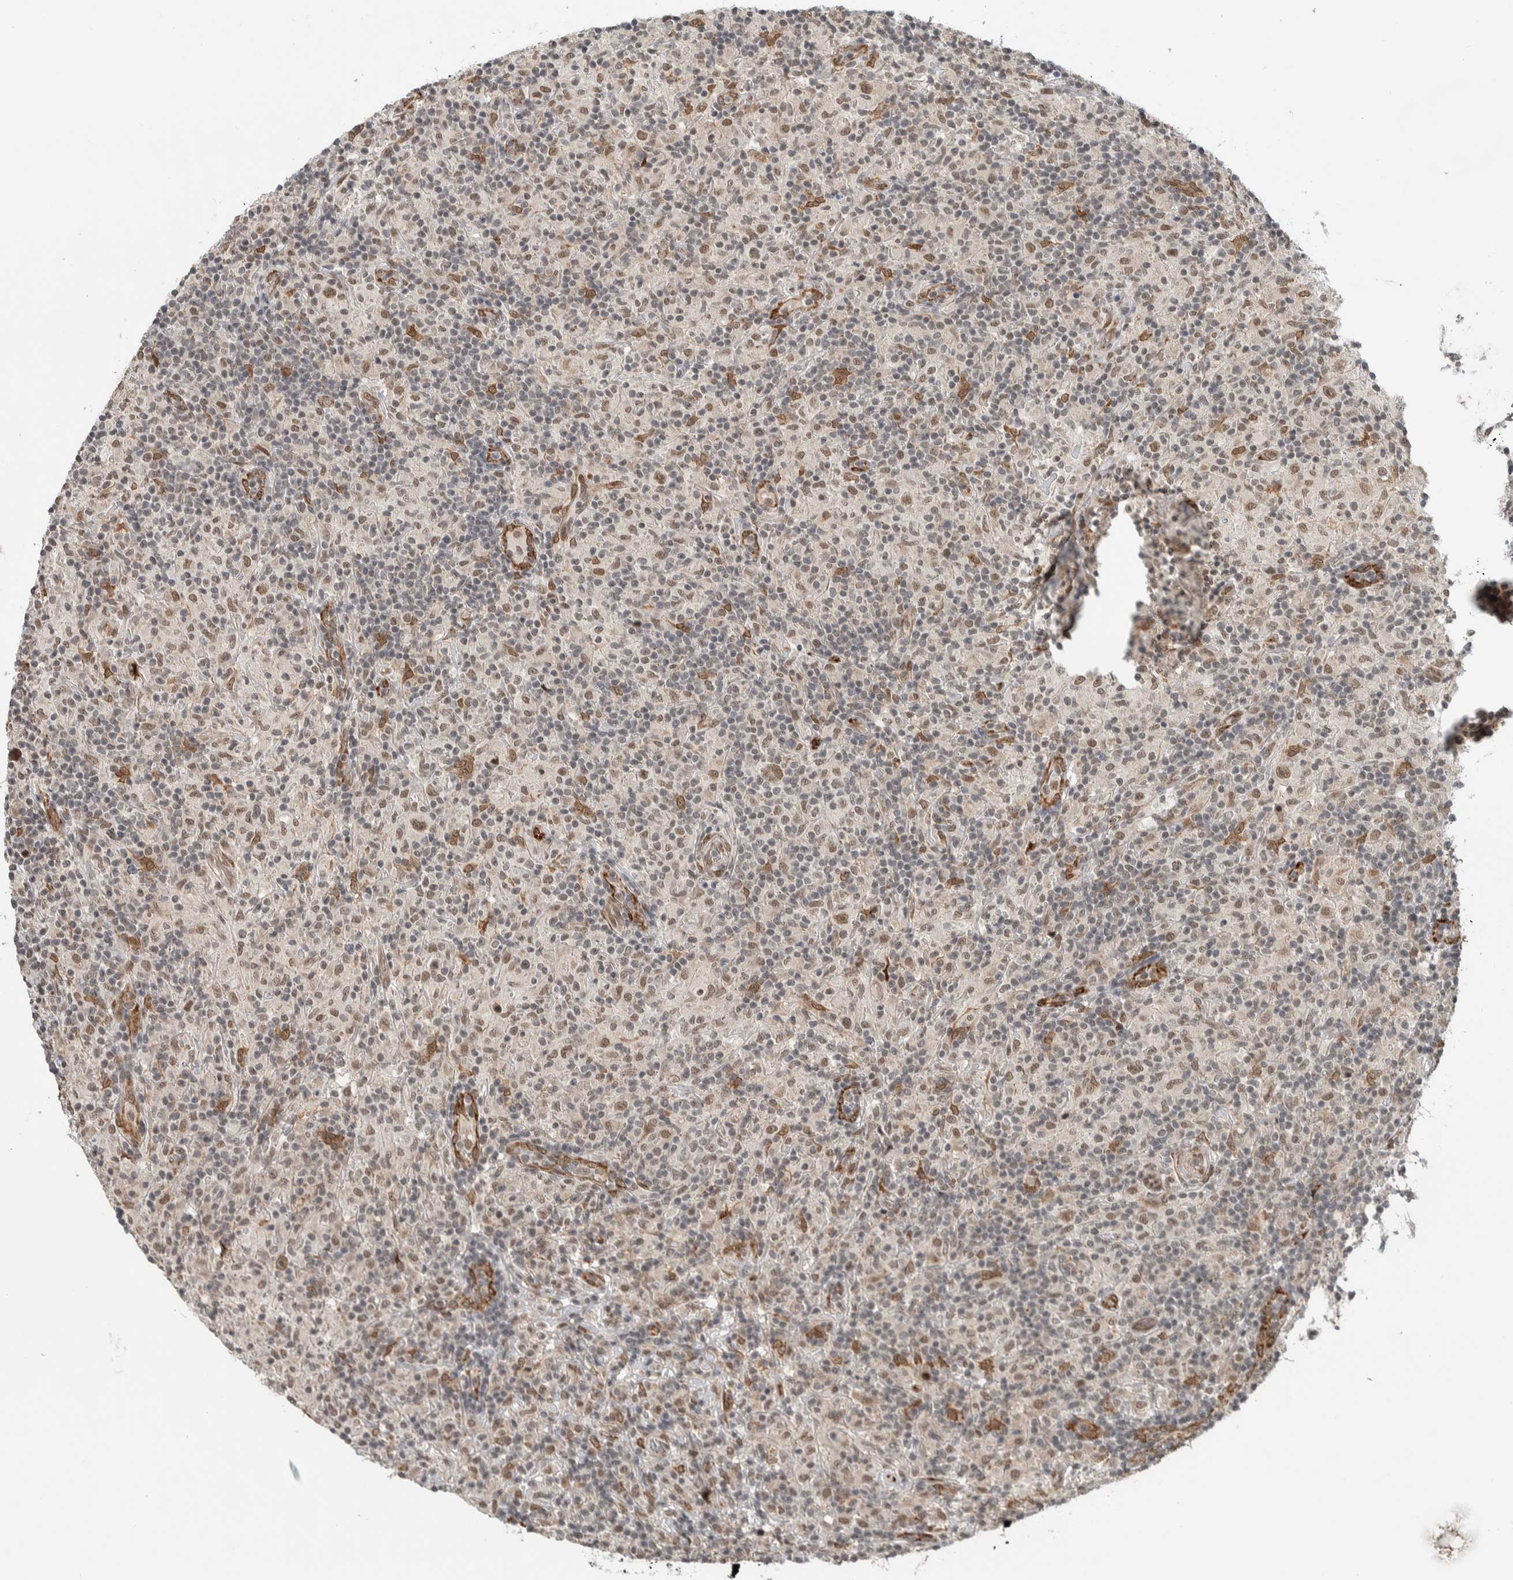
{"staining": {"intensity": "moderate", "quantity": ">75%", "location": "cytoplasmic/membranous,nuclear"}, "tissue": "lymphoma", "cell_type": "Tumor cells", "image_type": "cancer", "snomed": [{"axis": "morphology", "description": "Hodgkin's disease, NOS"}, {"axis": "topography", "description": "Lymph node"}], "caption": "The immunohistochemical stain highlights moderate cytoplasmic/membranous and nuclear staining in tumor cells of Hodgkin's disease tissue. Nuclei are stained in blue.", "gene": "TNRC18", "patient": {"sex": "male", "age": 70}}